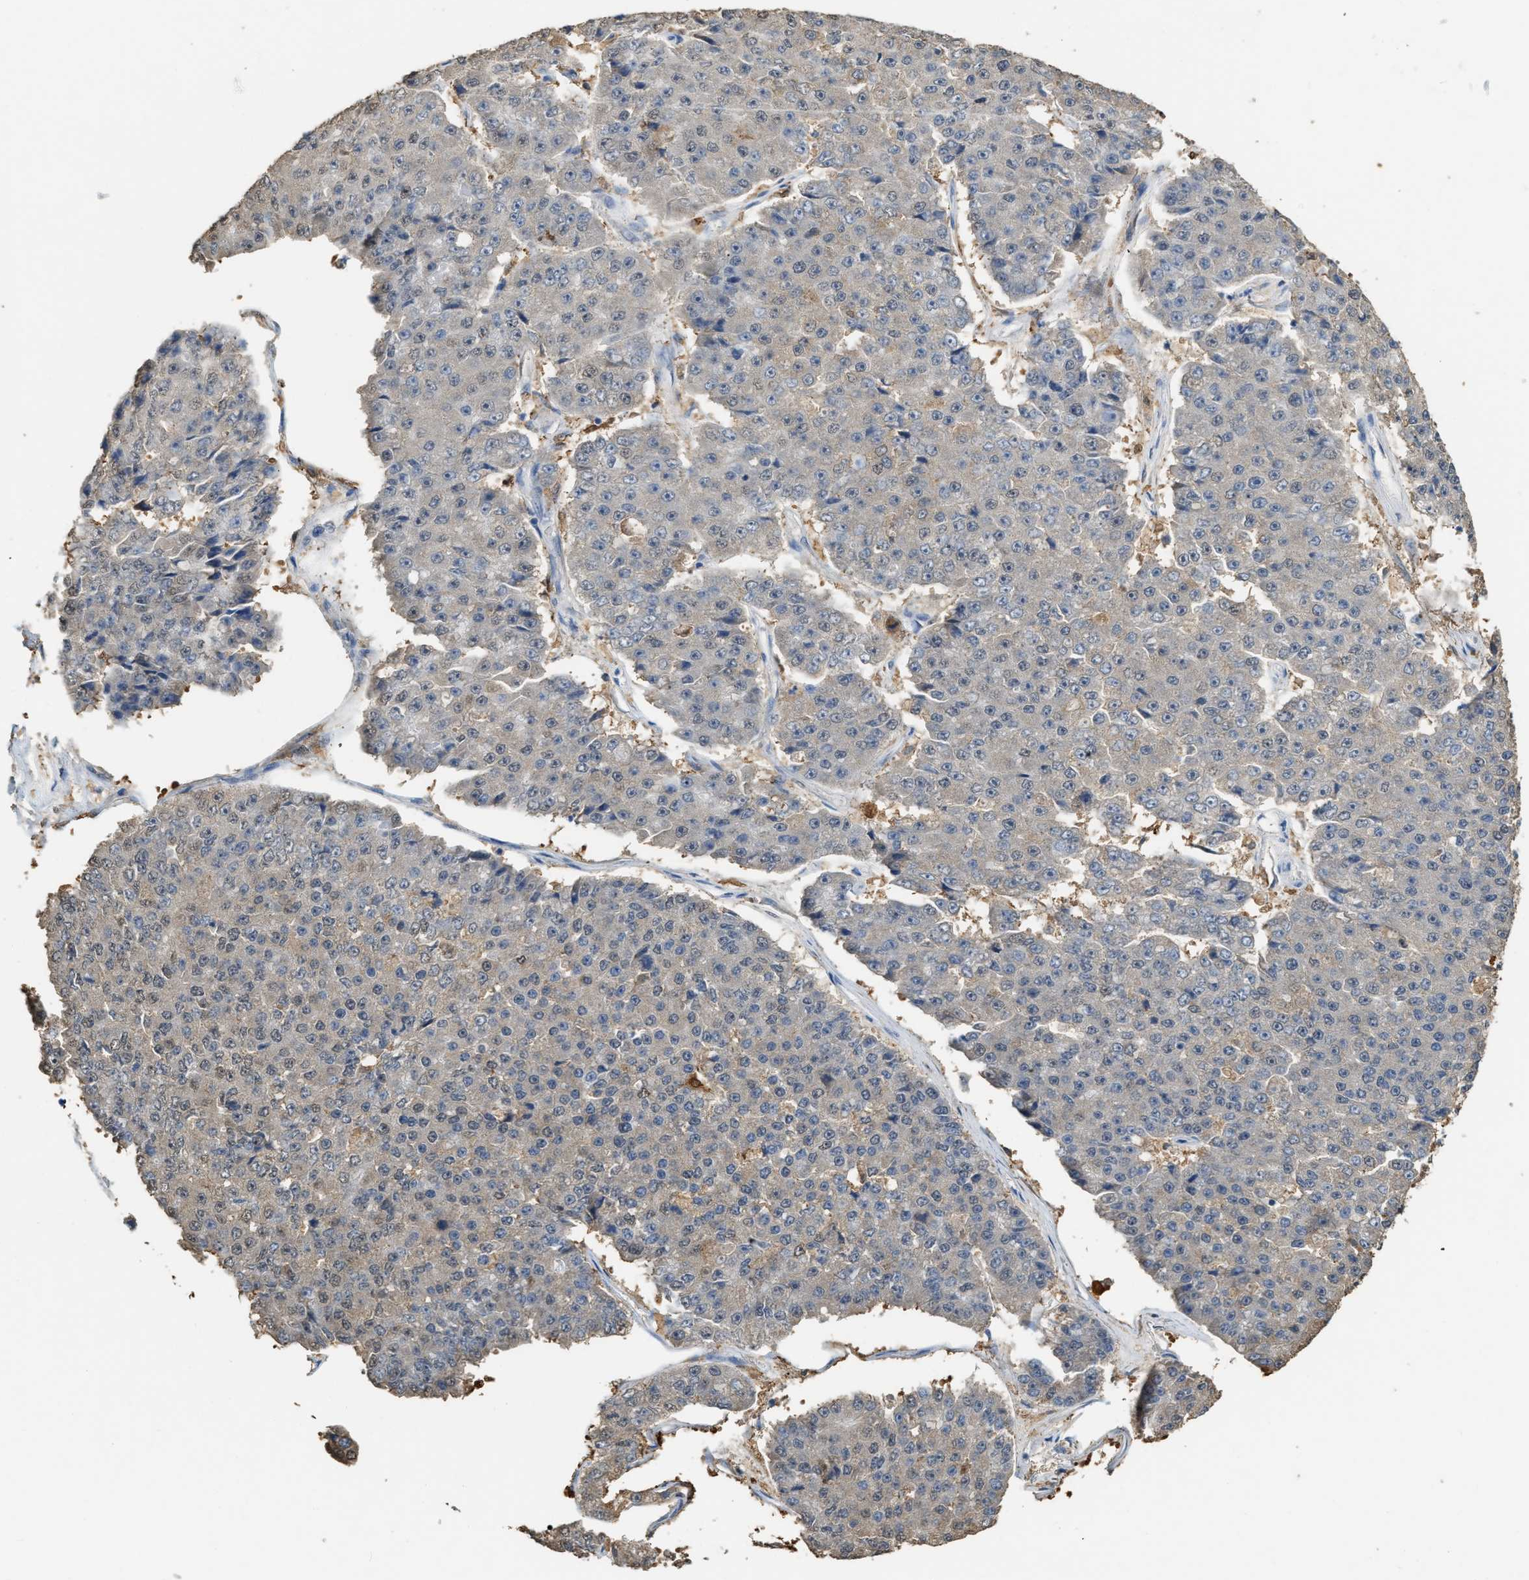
{"staining": {"intensity": "weak", "quantity": "<25%", "location": "cytoplasmic/membranous,nuclear"}, "tissue": "pancreatic cancer", "cell_type": "Tumor cells", "image_type": "cancer", "snomed": [{"axis": "morphology", "description": "Adenocarcinoma, NOS"}, {"axis": "topography", "description": "Pancreas"}], "caption": "DAB immunohistochemical staining of pancreatic cancer exhibits no significant positivity in tumor cells.", "gene": "GCN1", "patient": {"sex": "male", "age": 50}}